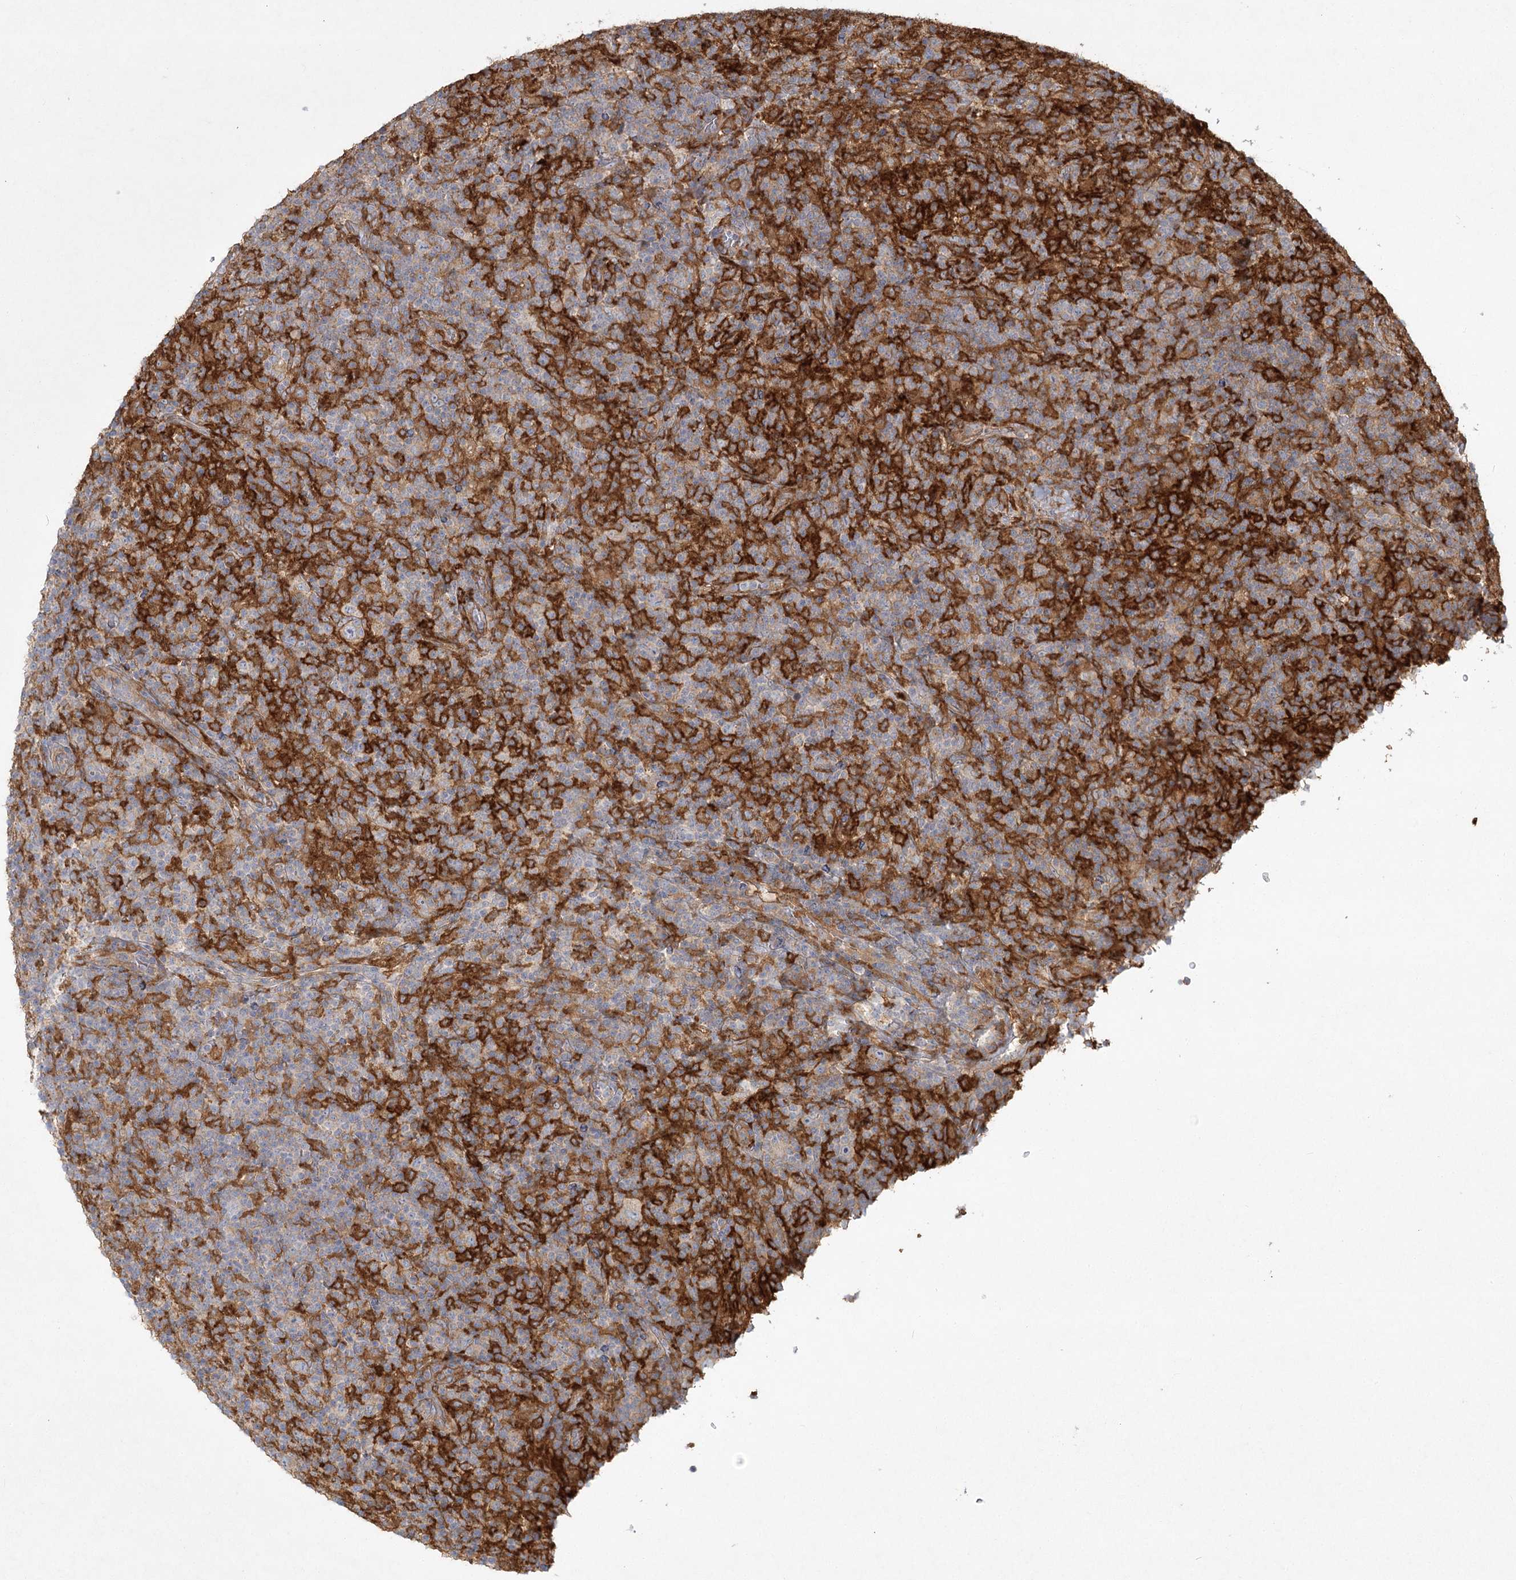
{"staining": {"intensity": "negative", "quantity": "none", "location": "none"}, "tissue": "lymphoma", "cell_type": "Tumor cells", "image_type": "cancer", "snomed": [{"axis": "morphology", "description": "Hodgkin's disease, NOS"}, {"axis": "topography", "description": "Lymph node"}], "caption": "Immunohistochemical staining of human lymphoma demonstrates no significant staining in tumor cells.", "gene": "FAM110C", "patient": {"sex": "male", "age": 70}}